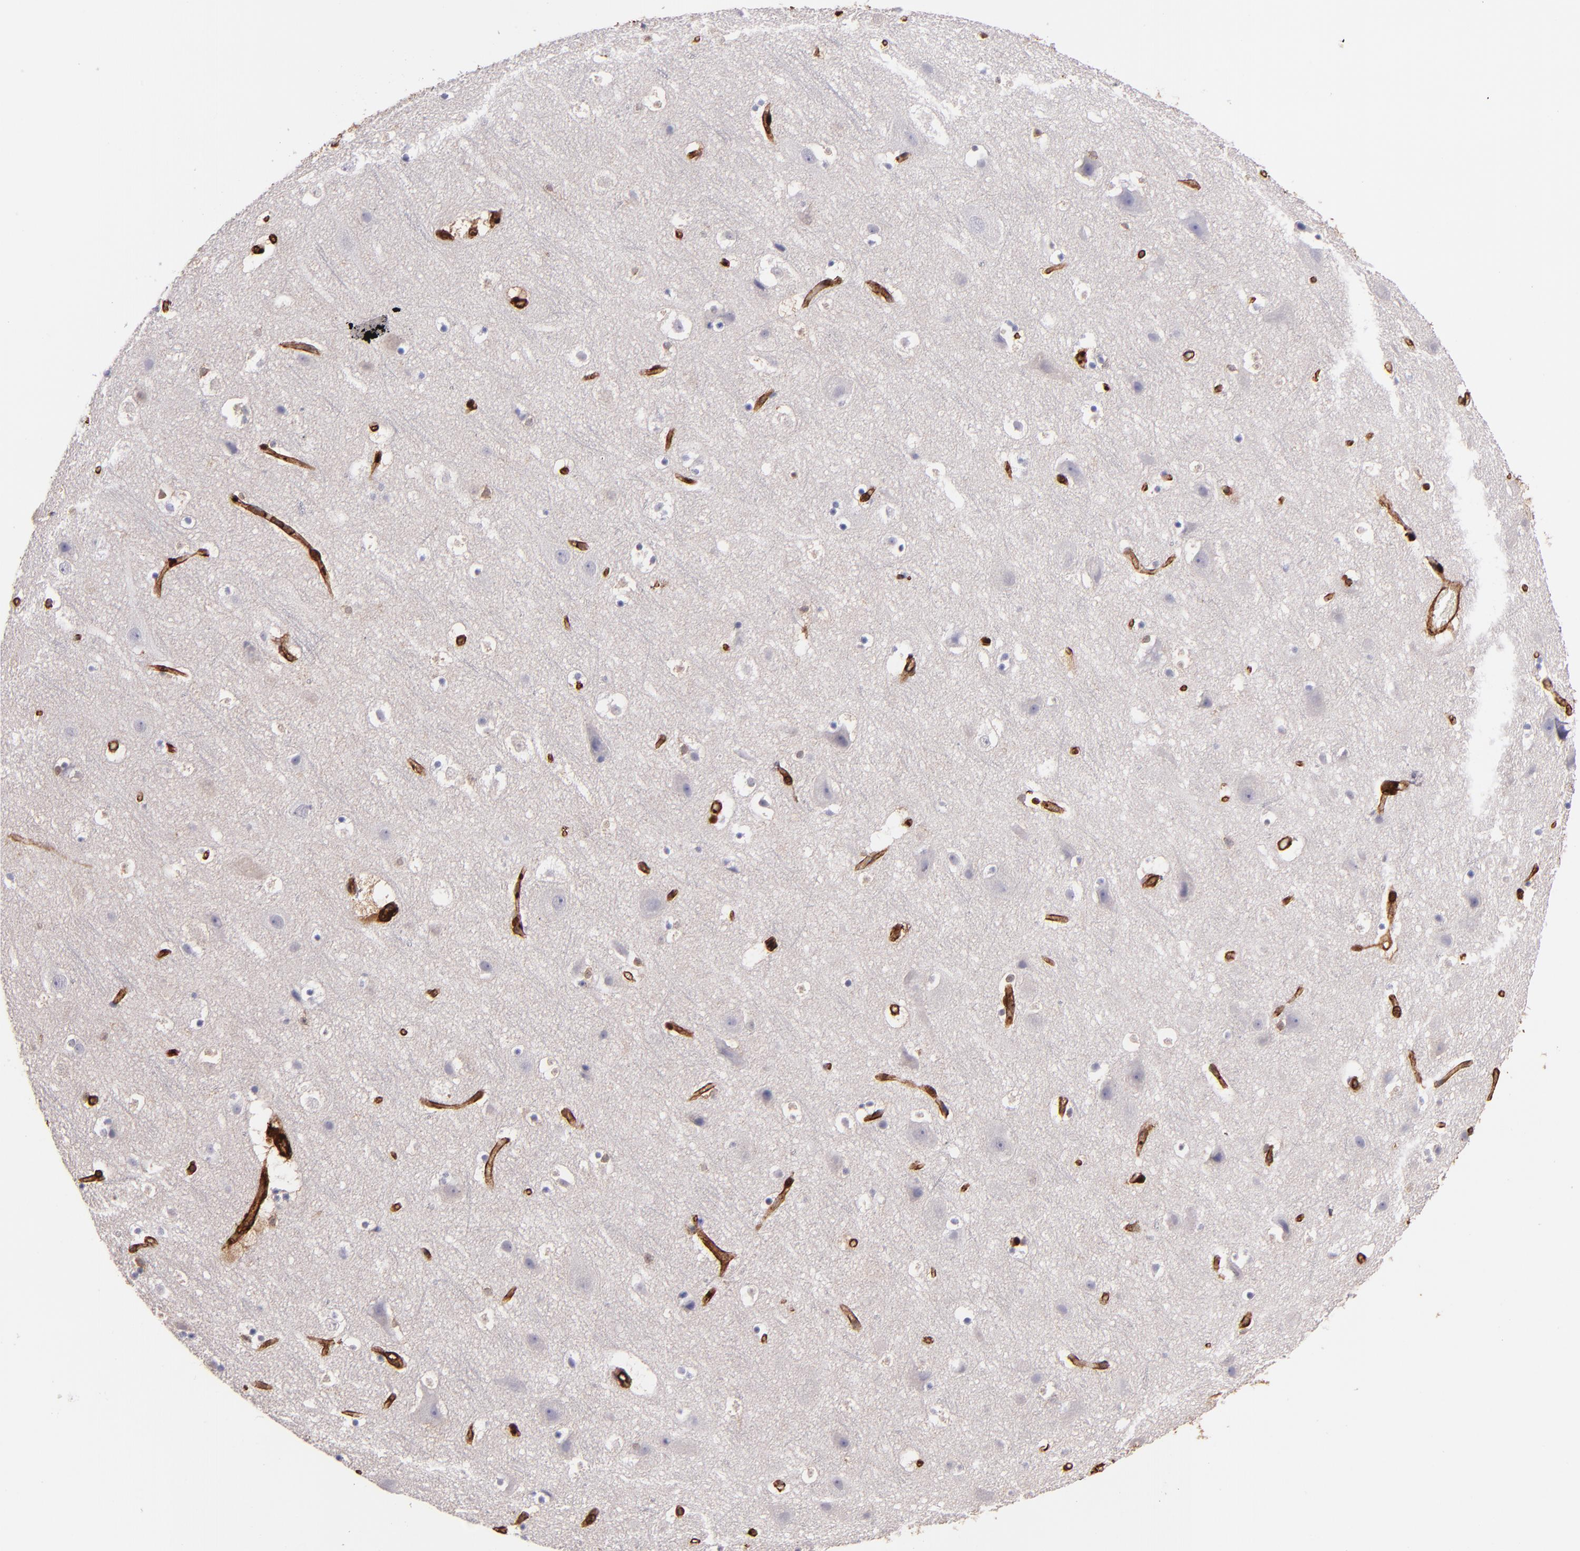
{"staining": {"intensity": "strong", "quantity": ">75%", "location": "cytoplasmic/membranous"}, "tissue": "cerebral cortex", "cell_type": "Endothelial cells", "image_type": "normal", "snomed": [{"axis": "morphology", "description": "Normal tissue, NOS"}, {"axis": "topography", "description": "Cerebral cortex"}], "caption": "This micrograph displays immunohistochemistry staining of unremarkable cerebral cortex, with high strong cytoplasmic/membranous staining in approximately >75% of endothelial cells.", "gene": "VCL", "patient": {"sex": "male", "age": 45}}